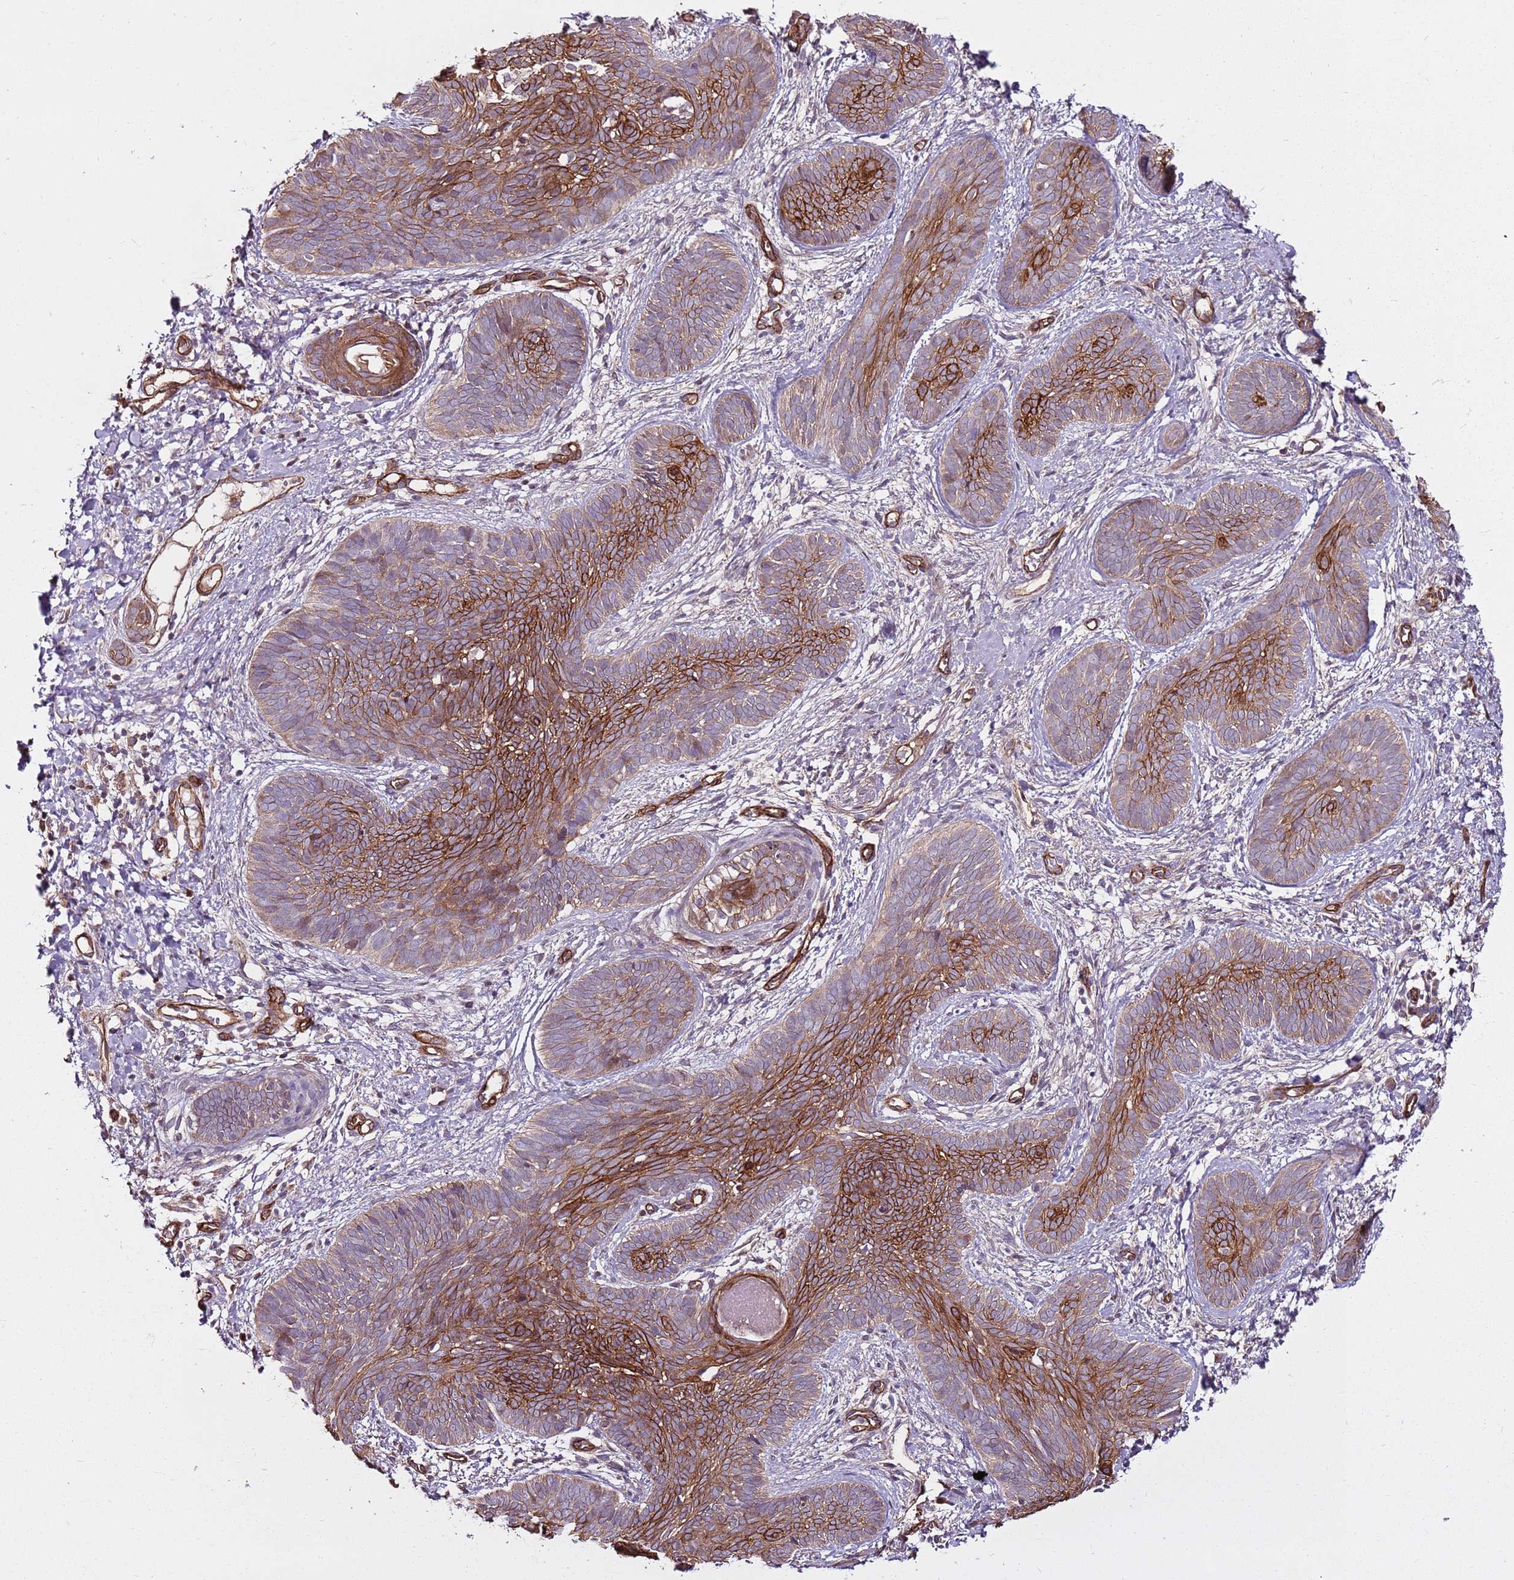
{"staining": {"intensity": "strong", "quantity": "25%-75%", "location": "cytoplasmic/membranous"}, "tissue": "skin cancer", "cell_type": "Tumor cells", "image_type": "cancer", "snomed": [{"axis": "morphology", "description": "Basal cell carcinoma"}, {"axis": "topography", "description": "Skin"}], "caption": "Brown immunohistochemical staining in human basal cell carcinoma (skin) demonstrates strong cytoplasmic/membranous expression in about 25%-75% of tumor cells.", "gene": "ZNF827", "patient": {"sex": "female", "age": 81}}